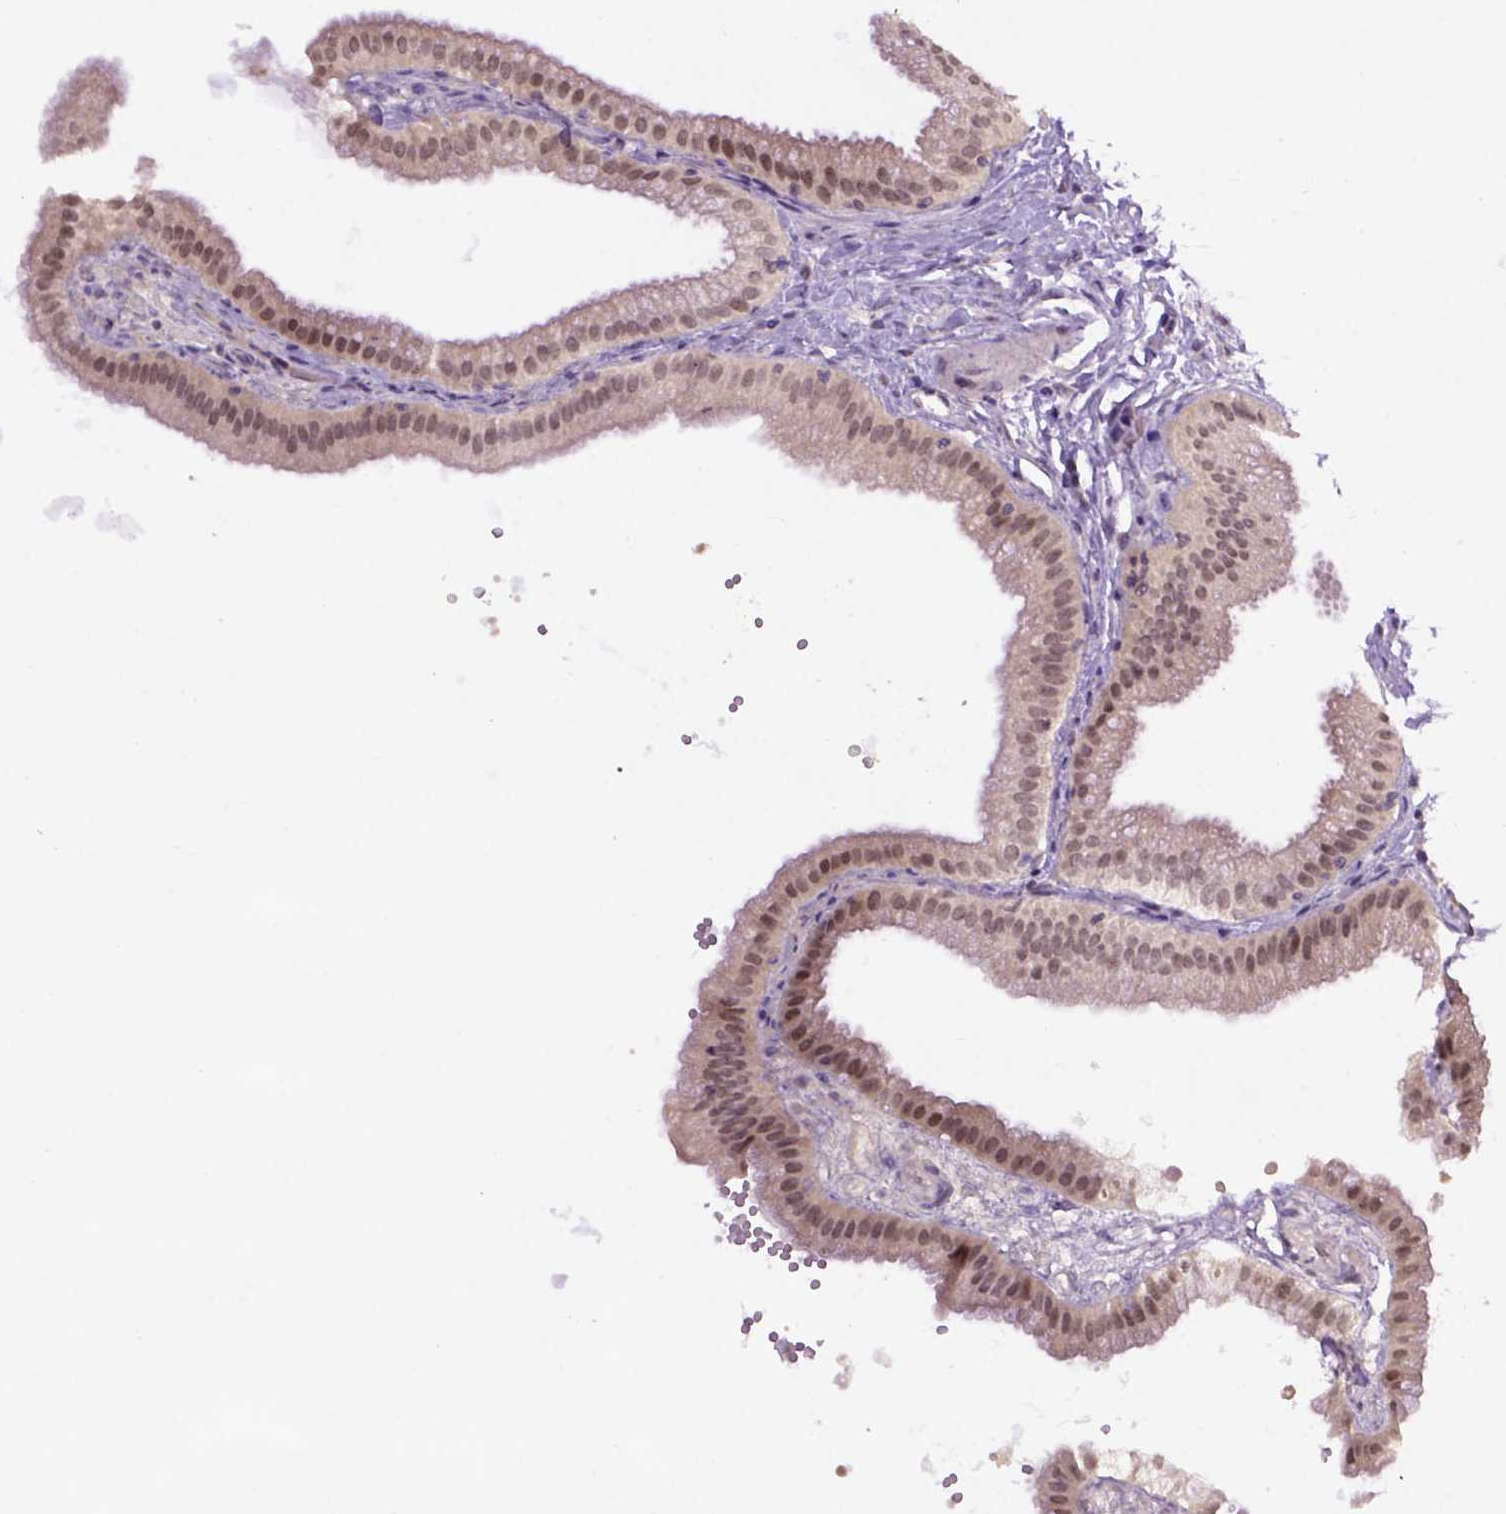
{"staining": {"intensity": "weak", "quantity": "25%-75%", "location": "cytoplasmic/membranous,nuclear"}, "tissue": "gallbladder", "cell_type": "Glandular cells", "image_type": "normal", "snomed": [{"axis": "morphology", "description": "Normal tissue, NOS"}, {"axis": "topography", "description": "Gallbladder"}], "caption": "The micrograph shows staining of unremarkable gallbladder, revealing weak cytoplasmic/membranous,nuclear protein expression (brown color) within glandular cells. The protein is stained brown, and the nuclei are stained in blue (DAB (3,3'-diaminobenzidine) IHC with brightfield microscopy, high magnification).", "gene": "RAB43", "patient": {"sex": "female", "age": 63}}